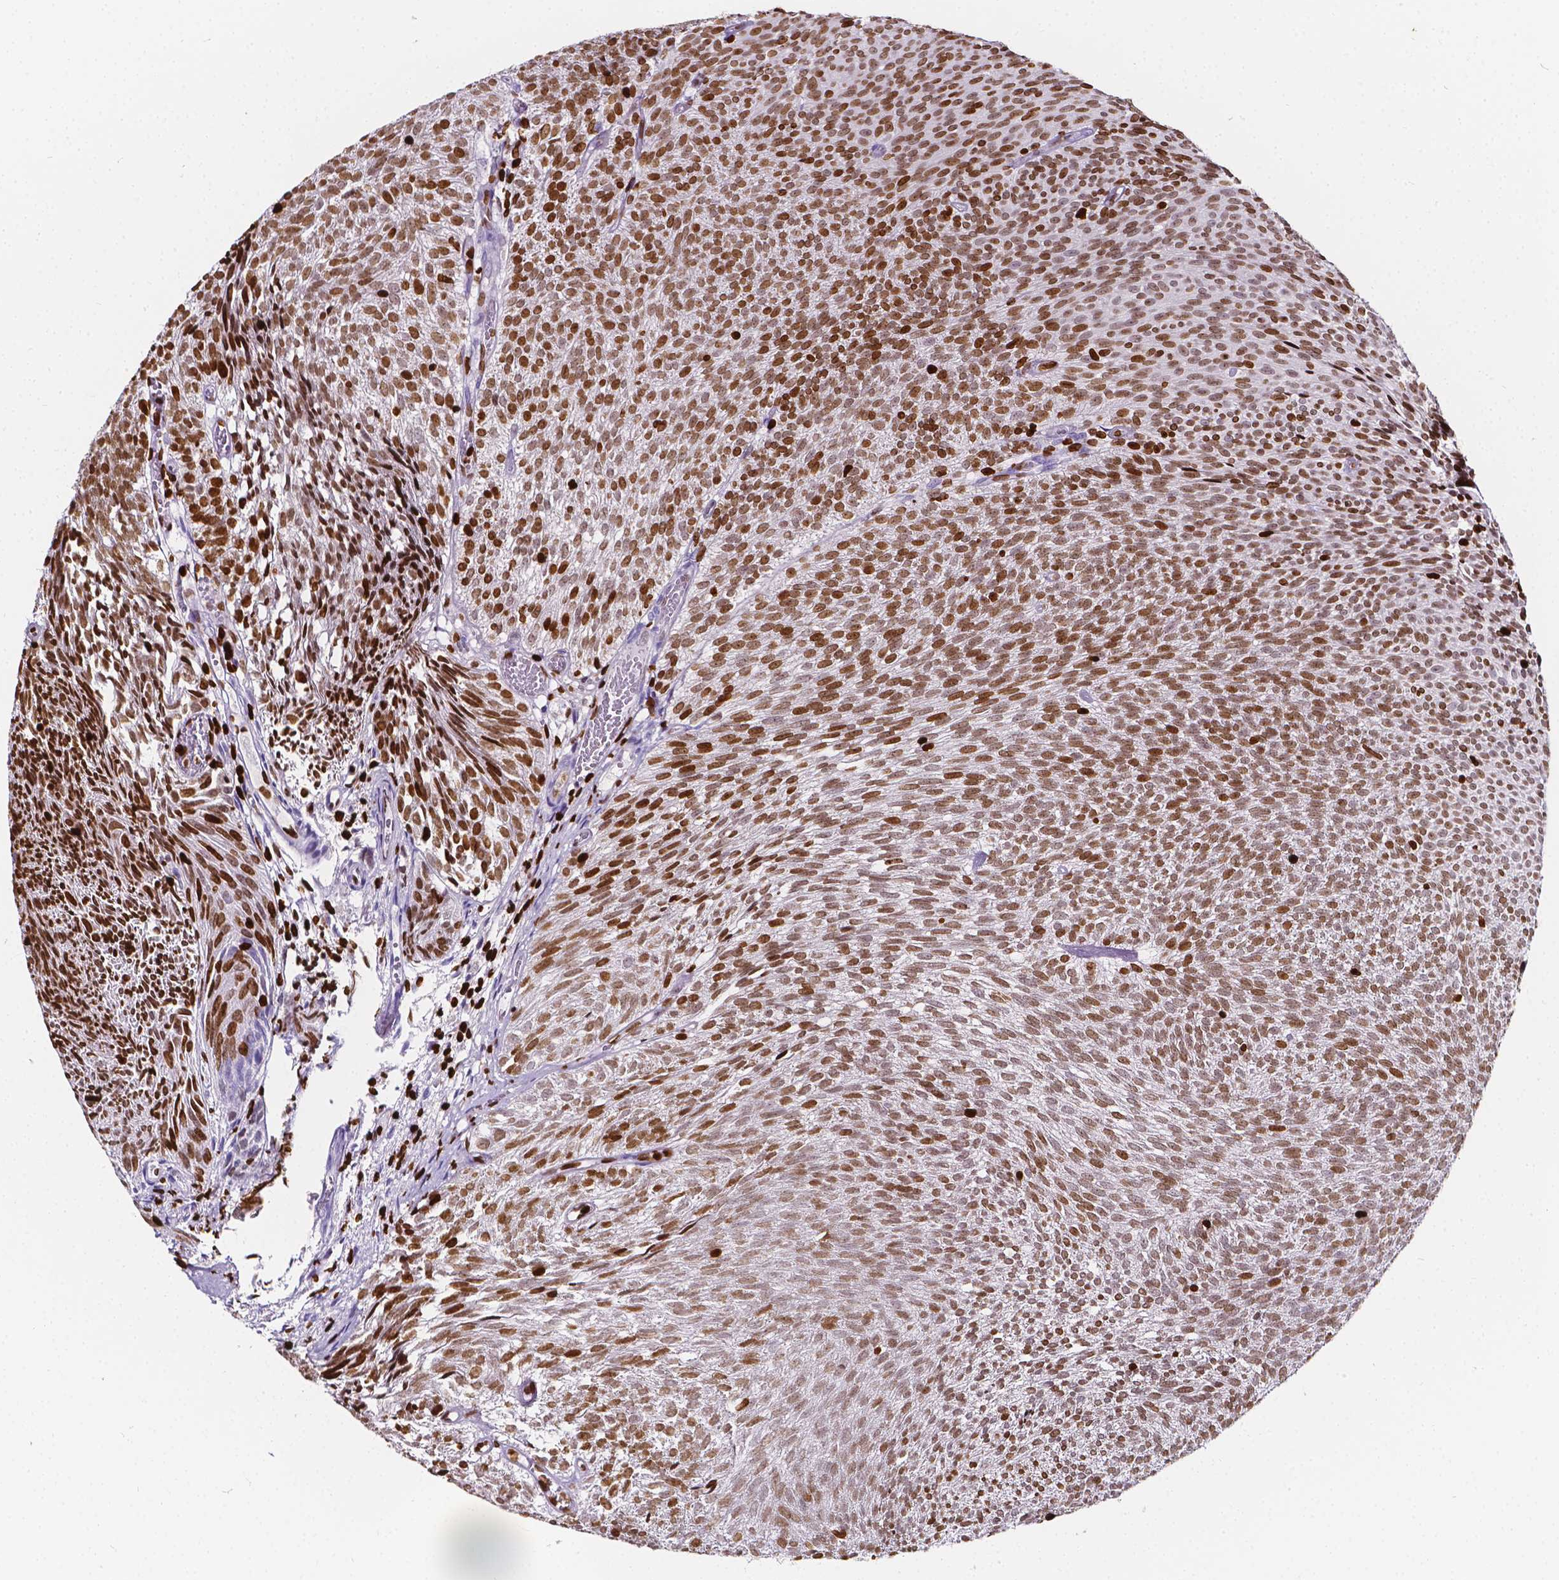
{"staining": {"intensity": "strong", "quantity": ">75%", "location": "nuclear"}, "tissue": "urothelial cancer", "cell_type": "Tumor cells", "image_type": "cancer", "snomed": [{"axis": "morphology", "description": "Urothelial carcinoma, Low grade"}, {"axis": "topography", "description": "Urinary bladder"}], "caption": "Urothelial cancer was stained to show a protein in brown. There is high levels of strong nuclear expression in about >75% of tumor cells.", "gene": "CBY3", "patient": {"sex": "male", "age": 77}}